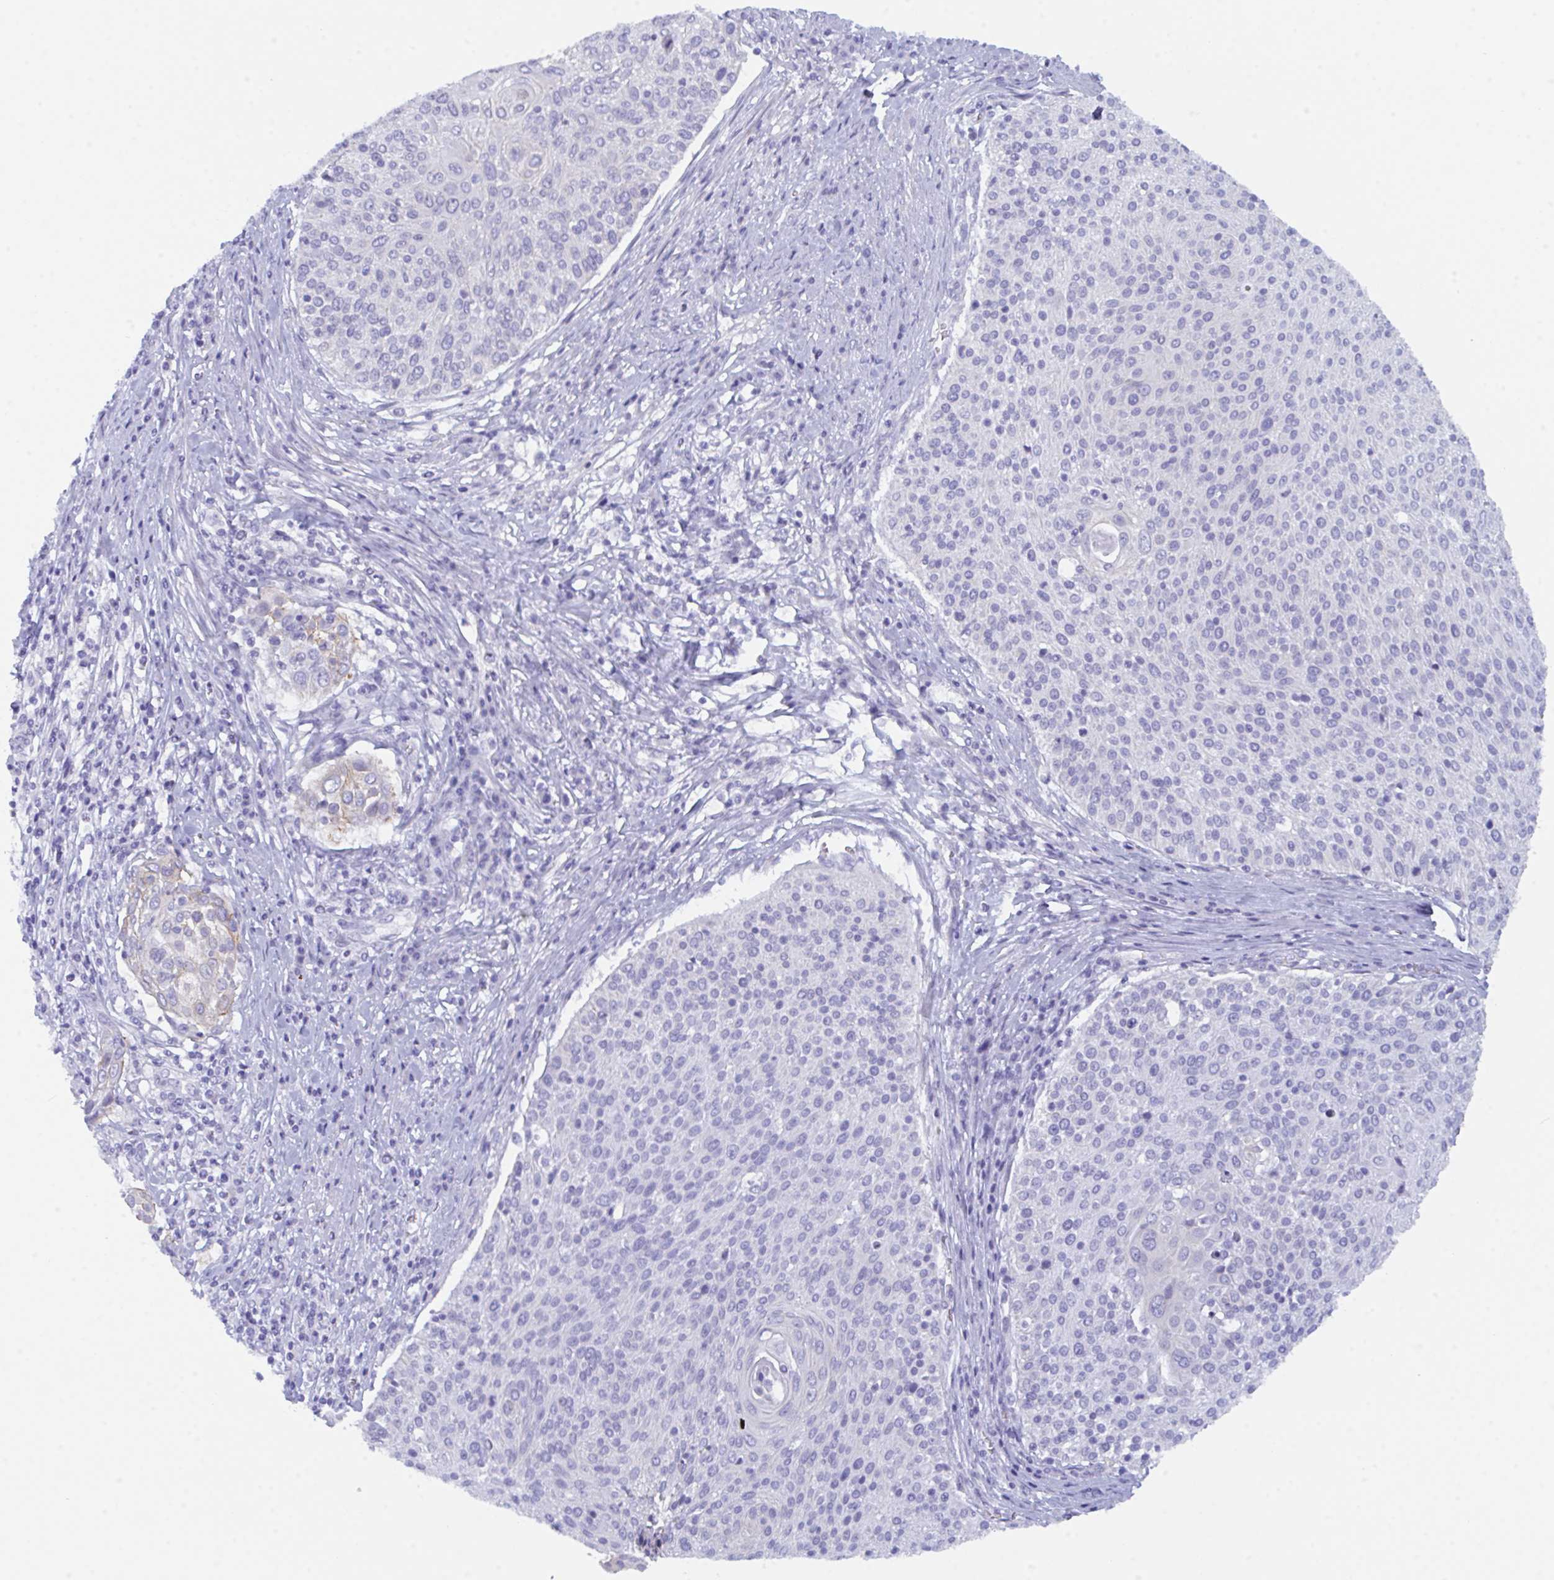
{"staining": {"intensity": "negative", "quantity": "none", "location": "none"}, "tissue": "cervical cancer", "cell_type": "Tumor cells", "image_type": "cancer", "snomed": [{"axis": "morphology", "description": "Squamous cell carcinoma, NOS"}, {"axis": "topography", "description": "Cervix"}], "caption": "Tumor cells show no significant protein staining in cervical cancer.", "gene": "CEP170B", "patient": {"sex": "female", "age": 31}}